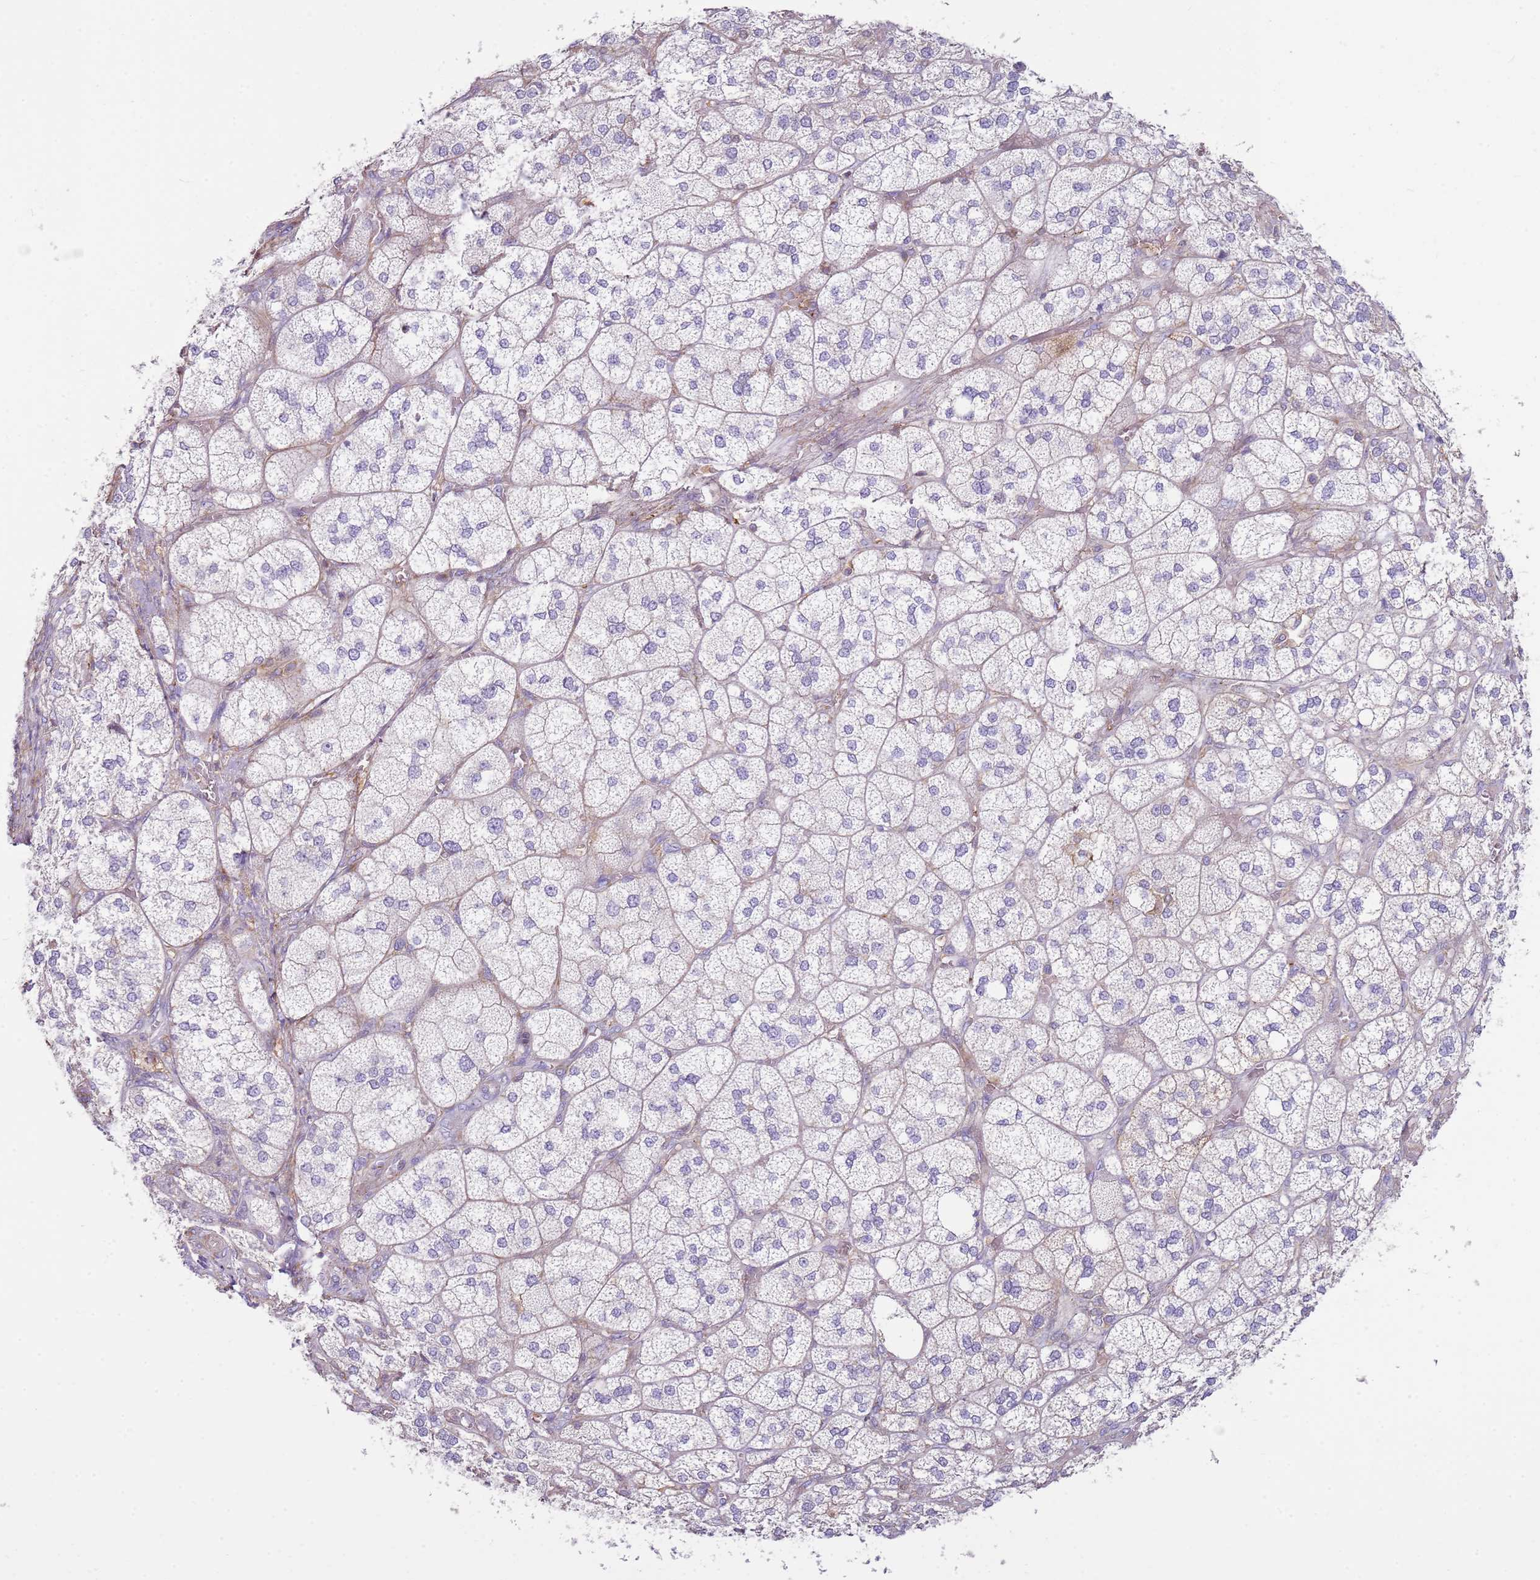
{"staining": {"intensity": "weak", "quantity": "<25%", "location": "cytoplasmic/membranous"}, "tissue": "adrenal gland", "cell_type": "Glandular cells", "image_type": "normal", "snomed": [{"axis": "morphology", "description": "Normal tissue, NOS"}, {"axis": "topography", "description": "Adrenal gland"}], "caption": "High power microscopy histopathology image of an immunohistochemistry (IHC) image of unremarkable adrenal gland, revealing no significant staining in glandular cells.", "gene": "FPR1", "patient": {"sex": "male", "age": 61}}